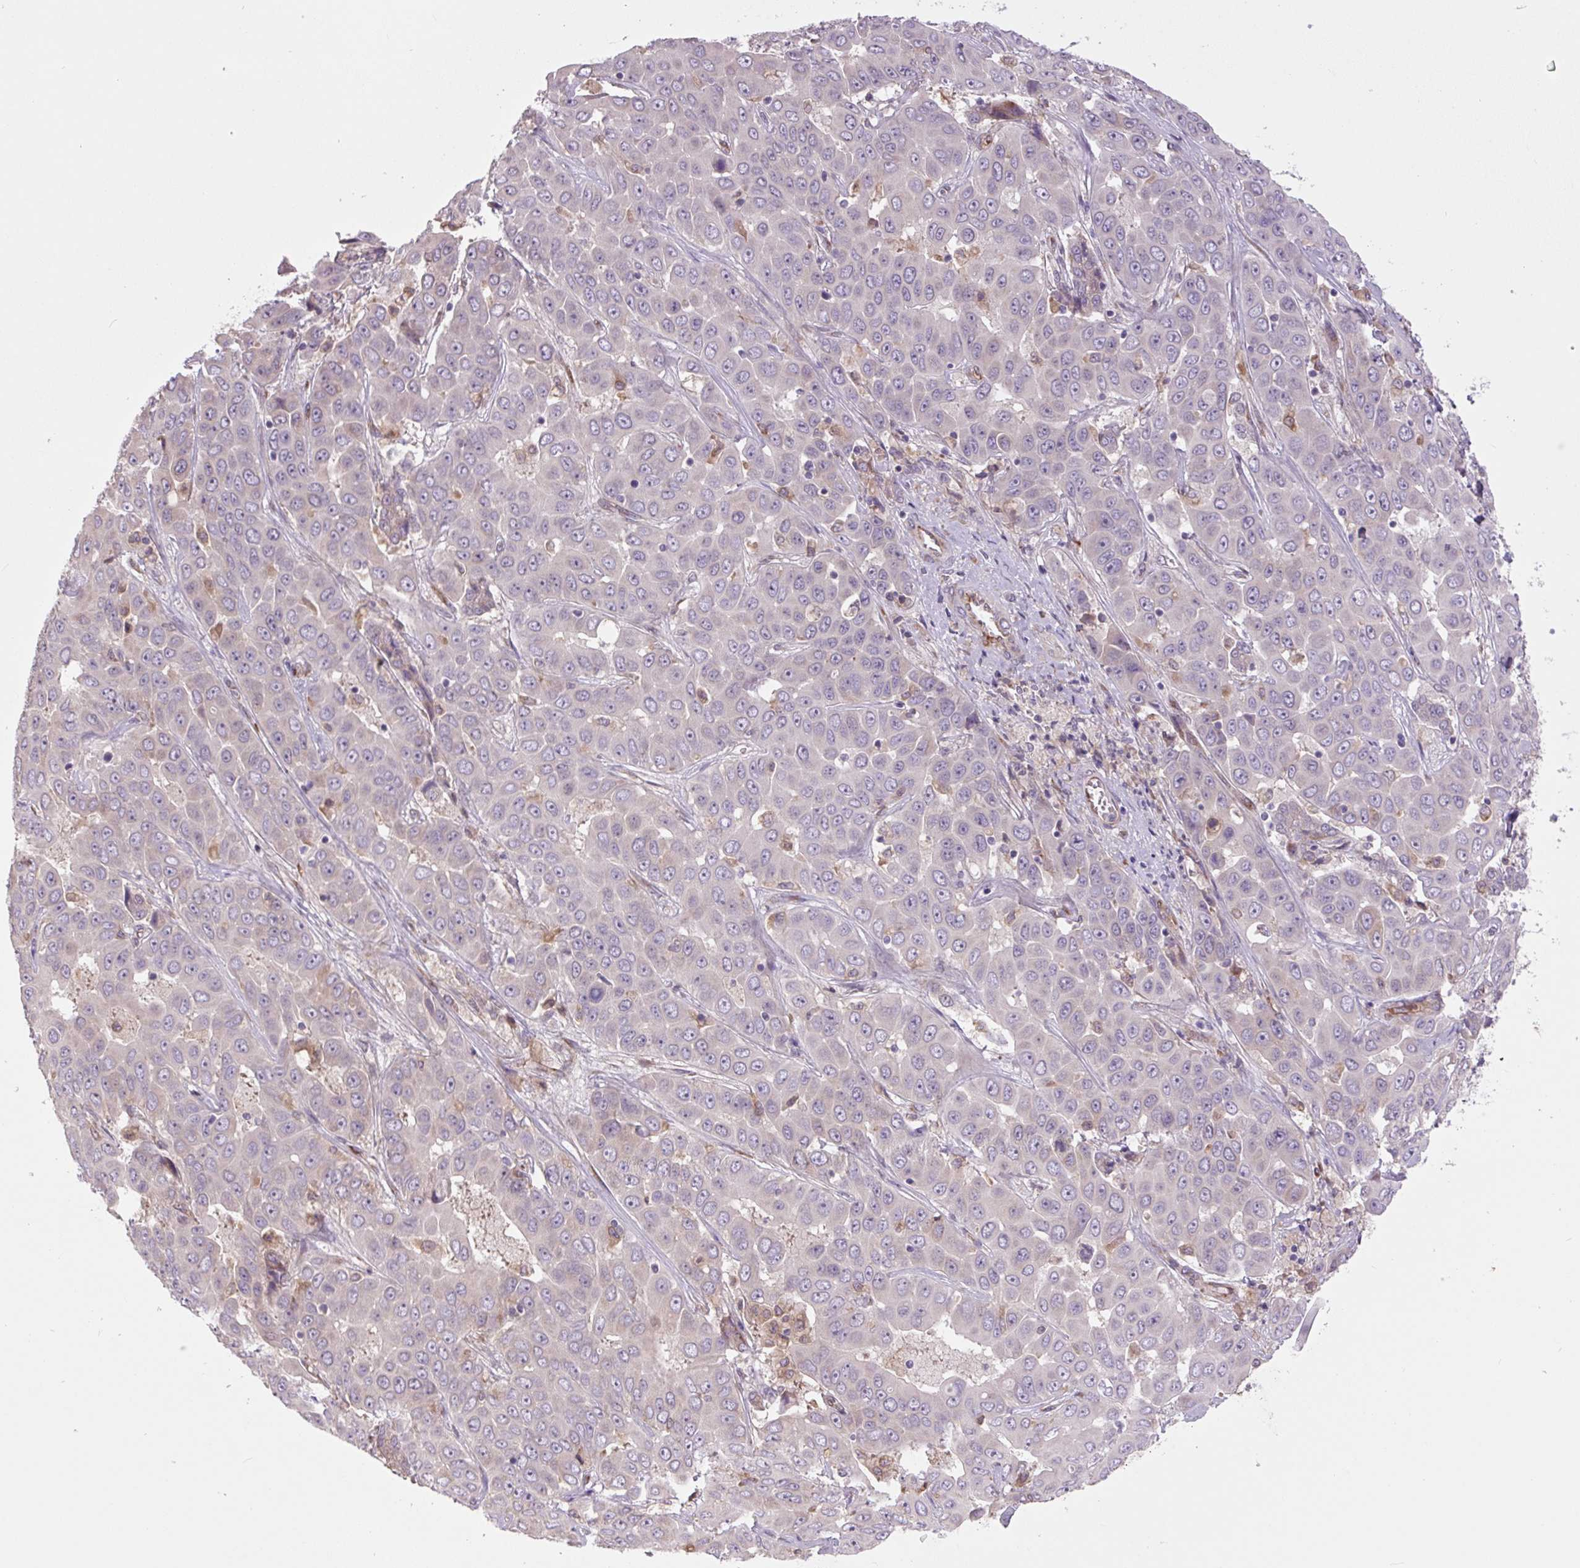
{"staining": {"intensity": "negative", "quantity": "none", "location": "none"}, "tissue": "liver cancer", "cell_type": "Tumor cells", "image_type": "cancer", "snomed": [{"axis": "morphology", "description": "Cholangiocarcinoma"}, {"axis": "topography", "description": "Liver"}], "caption": "Immunohistochemistry (IHC) of human liver cholangiocarcinoma demonstrates no positivity in tumor cells. (IHC, brightfield microscopy, high magnification).", "gene": "PLA2G4A", "patient": {"sex": "female", "age": 52}}